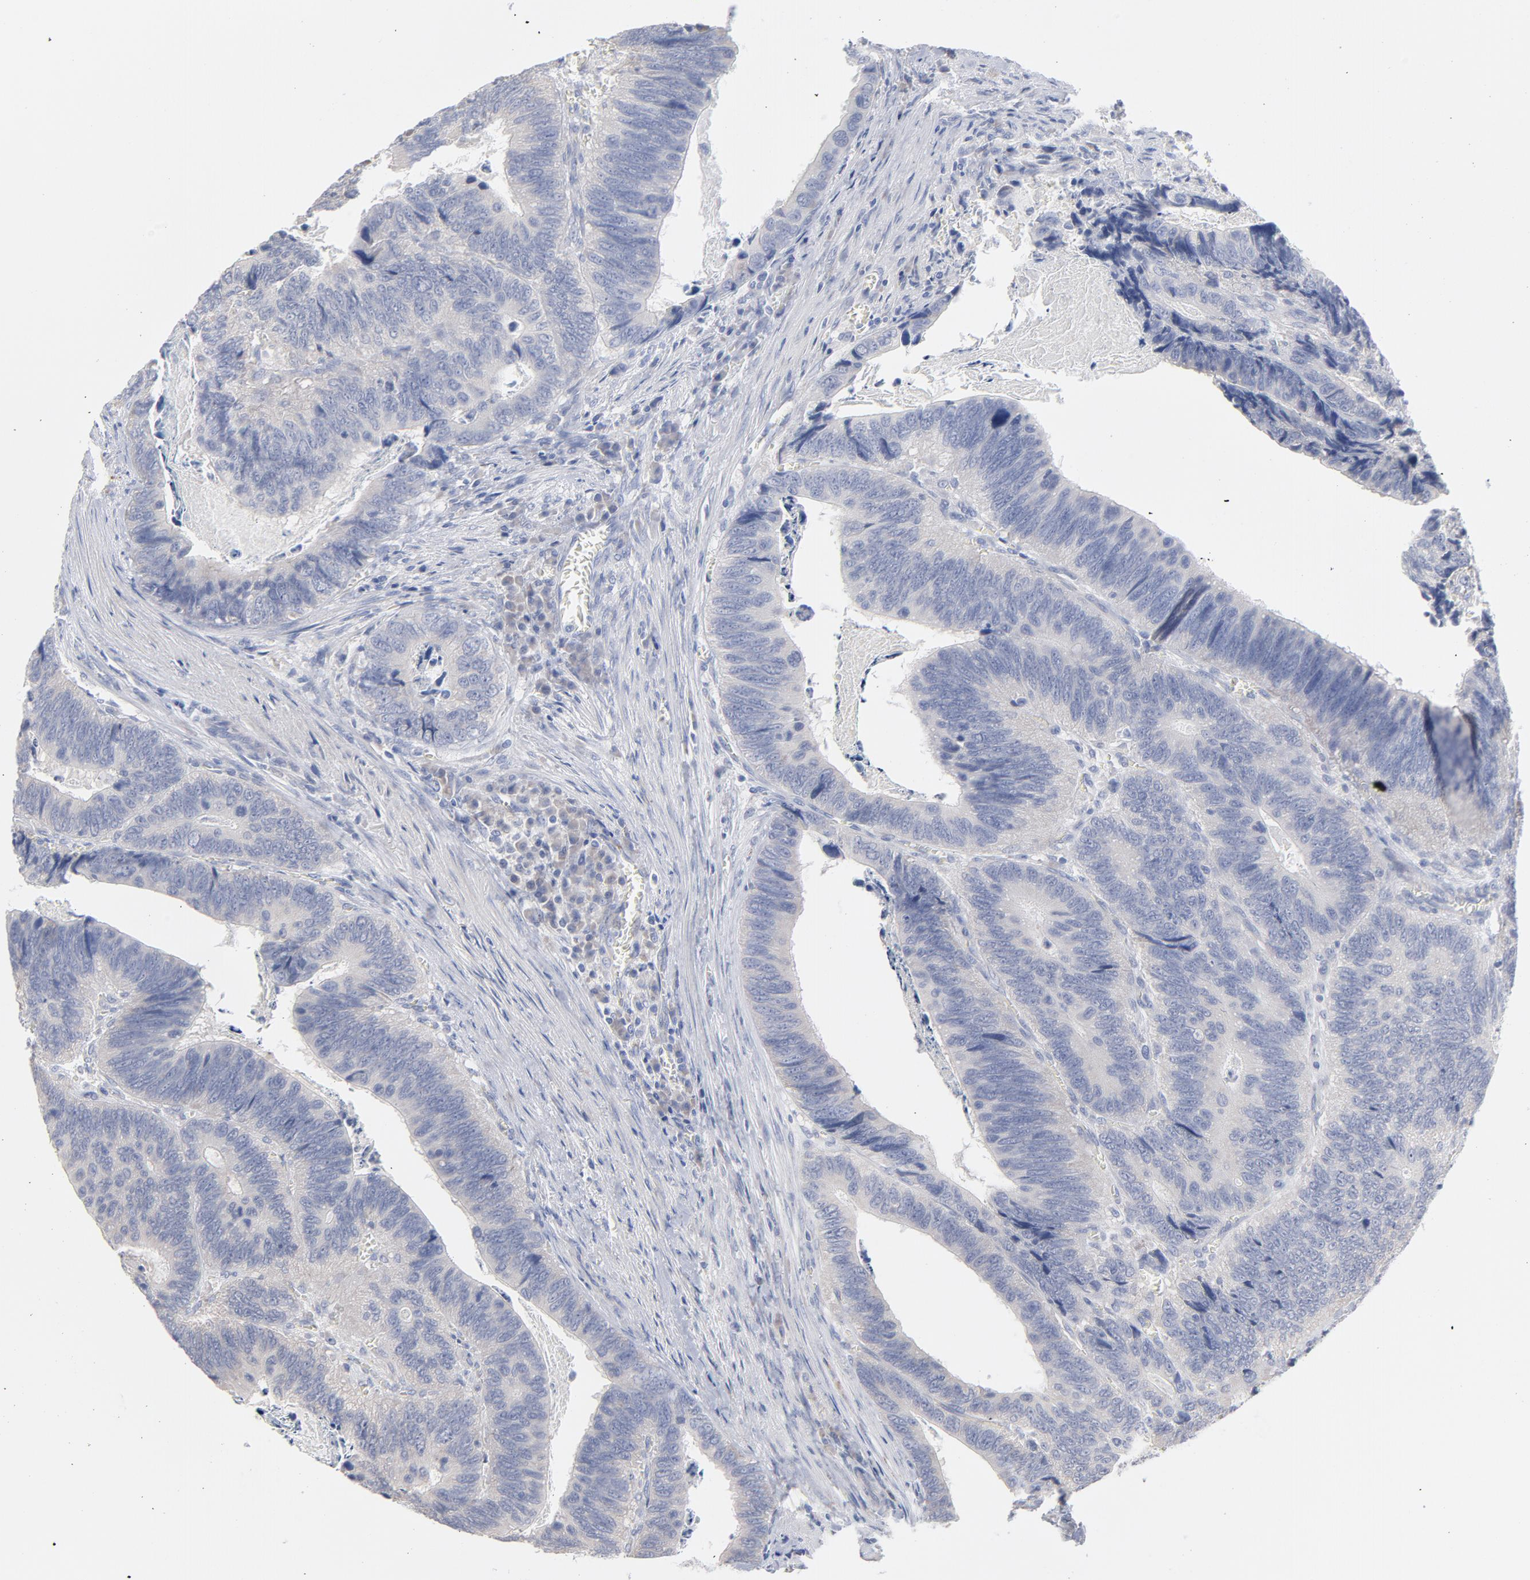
{"staining": {"intensity": "negative", "quantity": "none", "location": "none"}, "tissue": "colorectal cancer", "cell_type": "Tumor cells", "image_type": "cancer", "snomed": [{"axis": "morphology", "description": "Adenocarcinoma, NOS"}, {"axis": "topography", "description": "Colon"}], "caption": "A histopathology image of human adenocarcinoma (colorectal) is negative for staining in tumor cells.", "gene": "CPE", "patient": {"sex": "male", "age": 72}}